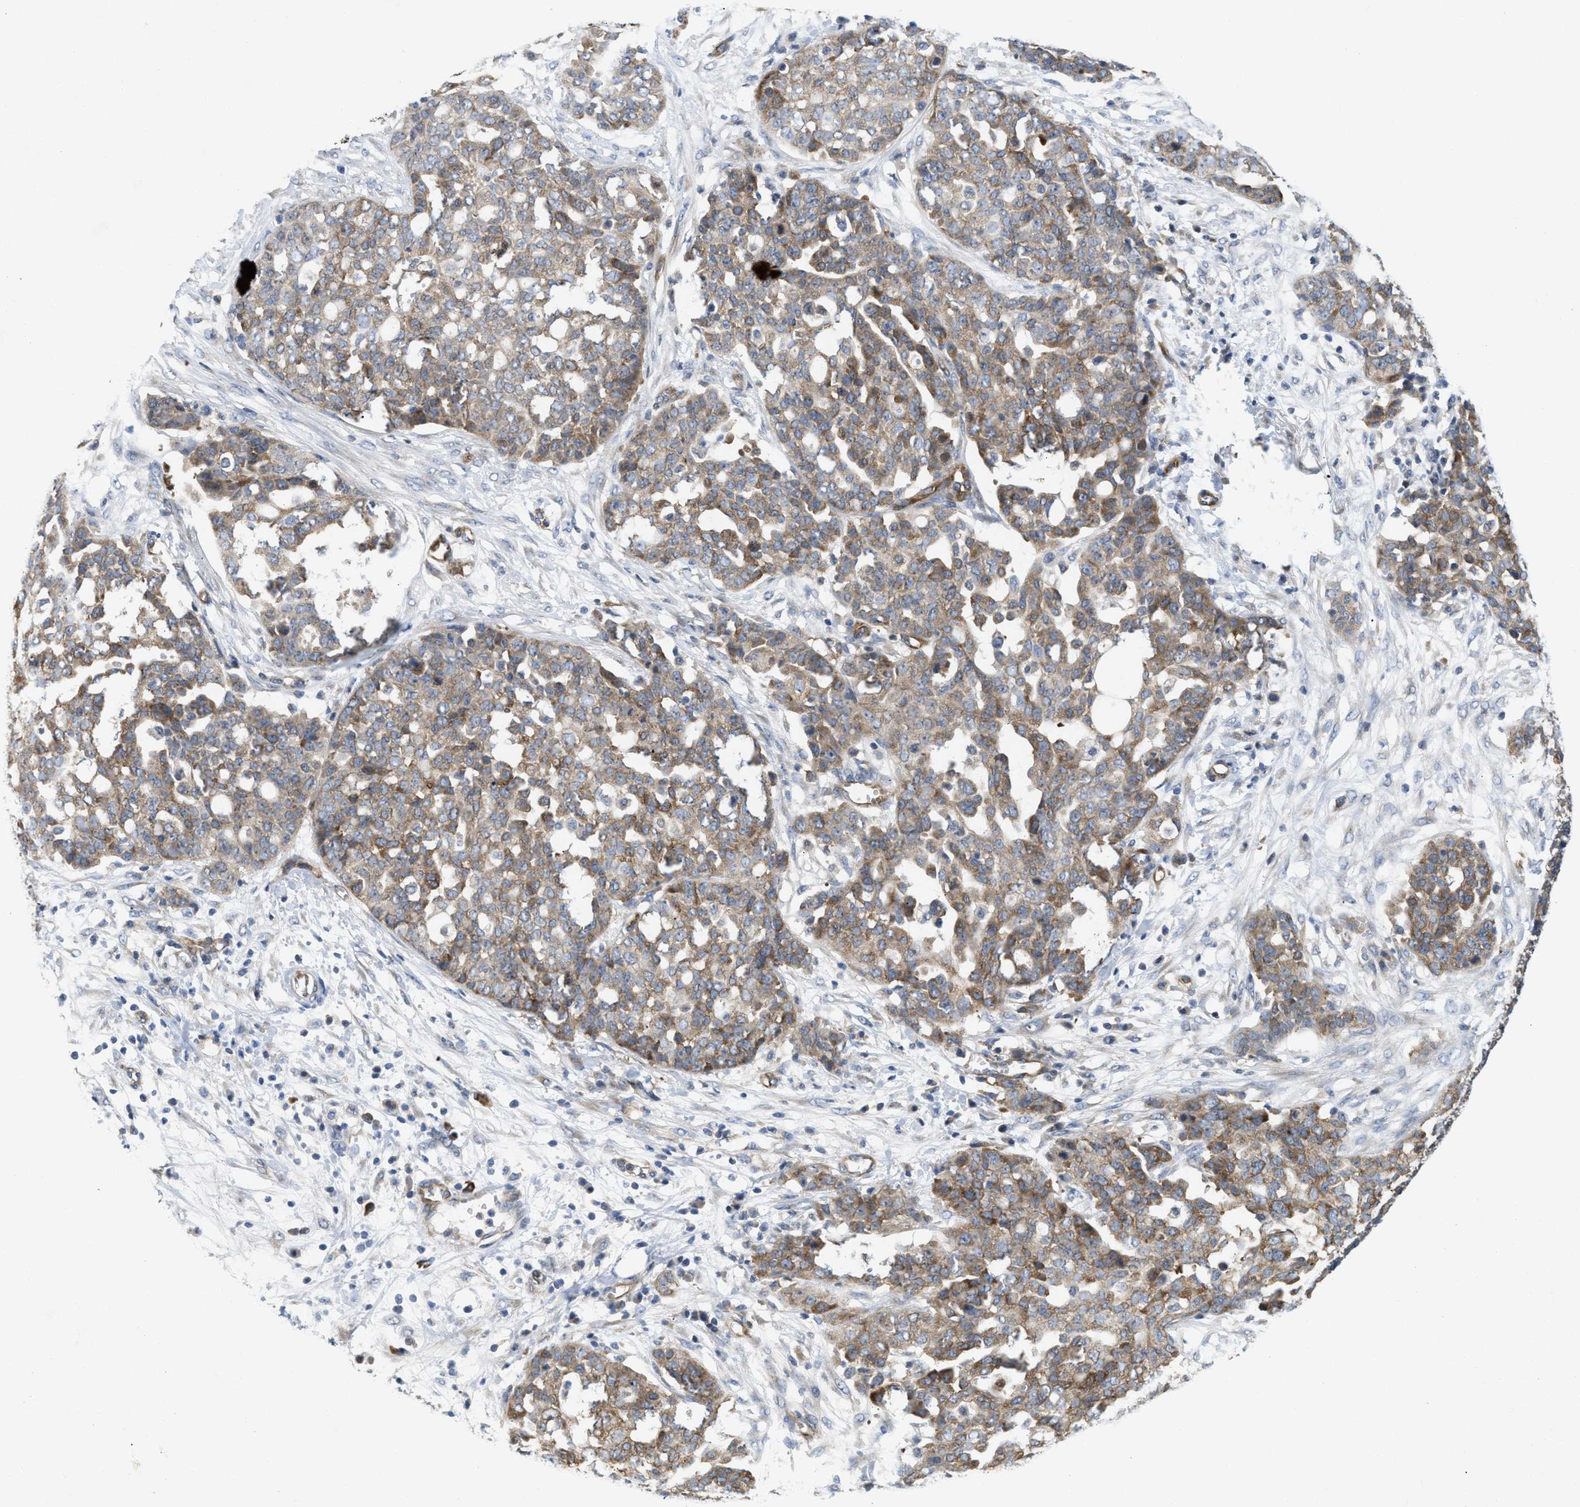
{"staining": {"intensity": "moderate", "quantity": ">75%", "location": "cytoplasmic/membranous"}, "tissue": "ovarian cancer", "cell_type": "Tumor cells", "image_type": "cancer", "snomed": [{"axis": "morphology", "description": "Cystadenocarcinoma, serous, NOS"}, {"axis": "topography", "description": "Soft tissue"}, {"axis": "topography", "description": "Ovary"}], "caption": "Brown immunohistochemical staining in human ovarian cancer (serous cystadenocarcinoma) reveals moderate cytoplasmic/membranous expression in approximately >75% of tumor cells. (brown staining indicates protein expression, while blue staining denotes nuclei).", "gene": "UBAP2", "patient": {"sex": "female", "age": 57}}